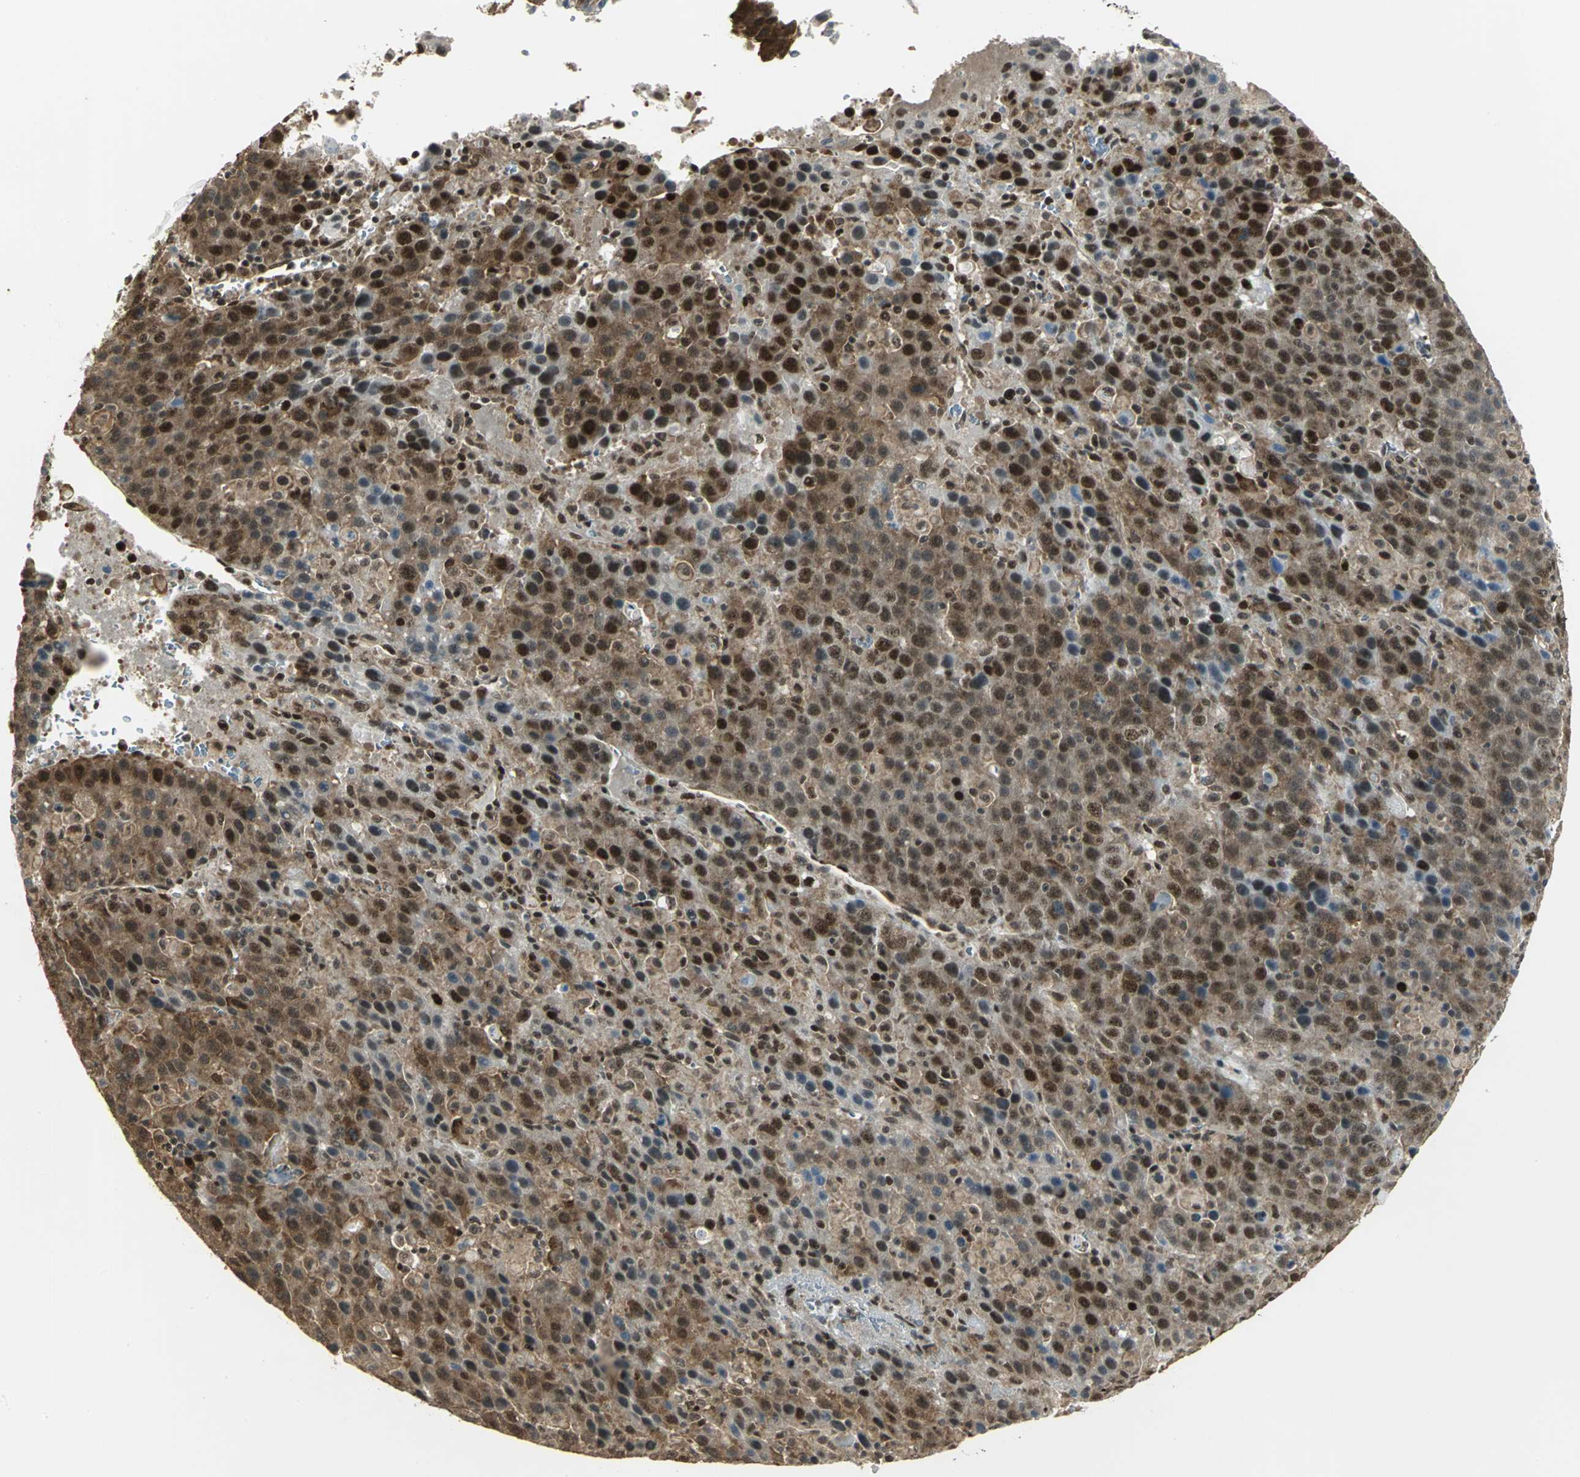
{"staining": {"intensity": "strong", "quantity": ">75%", "location": "cytoplasmic/membranous,nuclear"}, "tissue": "liver cancer", "cell_type": "Tumor cells", "image_type": "cancer", "snomed": [{"axis": "morphology", "description": "Carcinoma, Hepatocellular, NOS"}, {"axis": "topography", "description": "Liver"}], "caption": "Strong cytoplasmic/membranous and nuclear positivity is seen in approximately >75% of tumor cells in hepatocellular carcinoma (liver). (IHC, brightfield microscopy, high magnification).", "gene": "DDX5", "patient": {"sex": "female", "age": 53}}